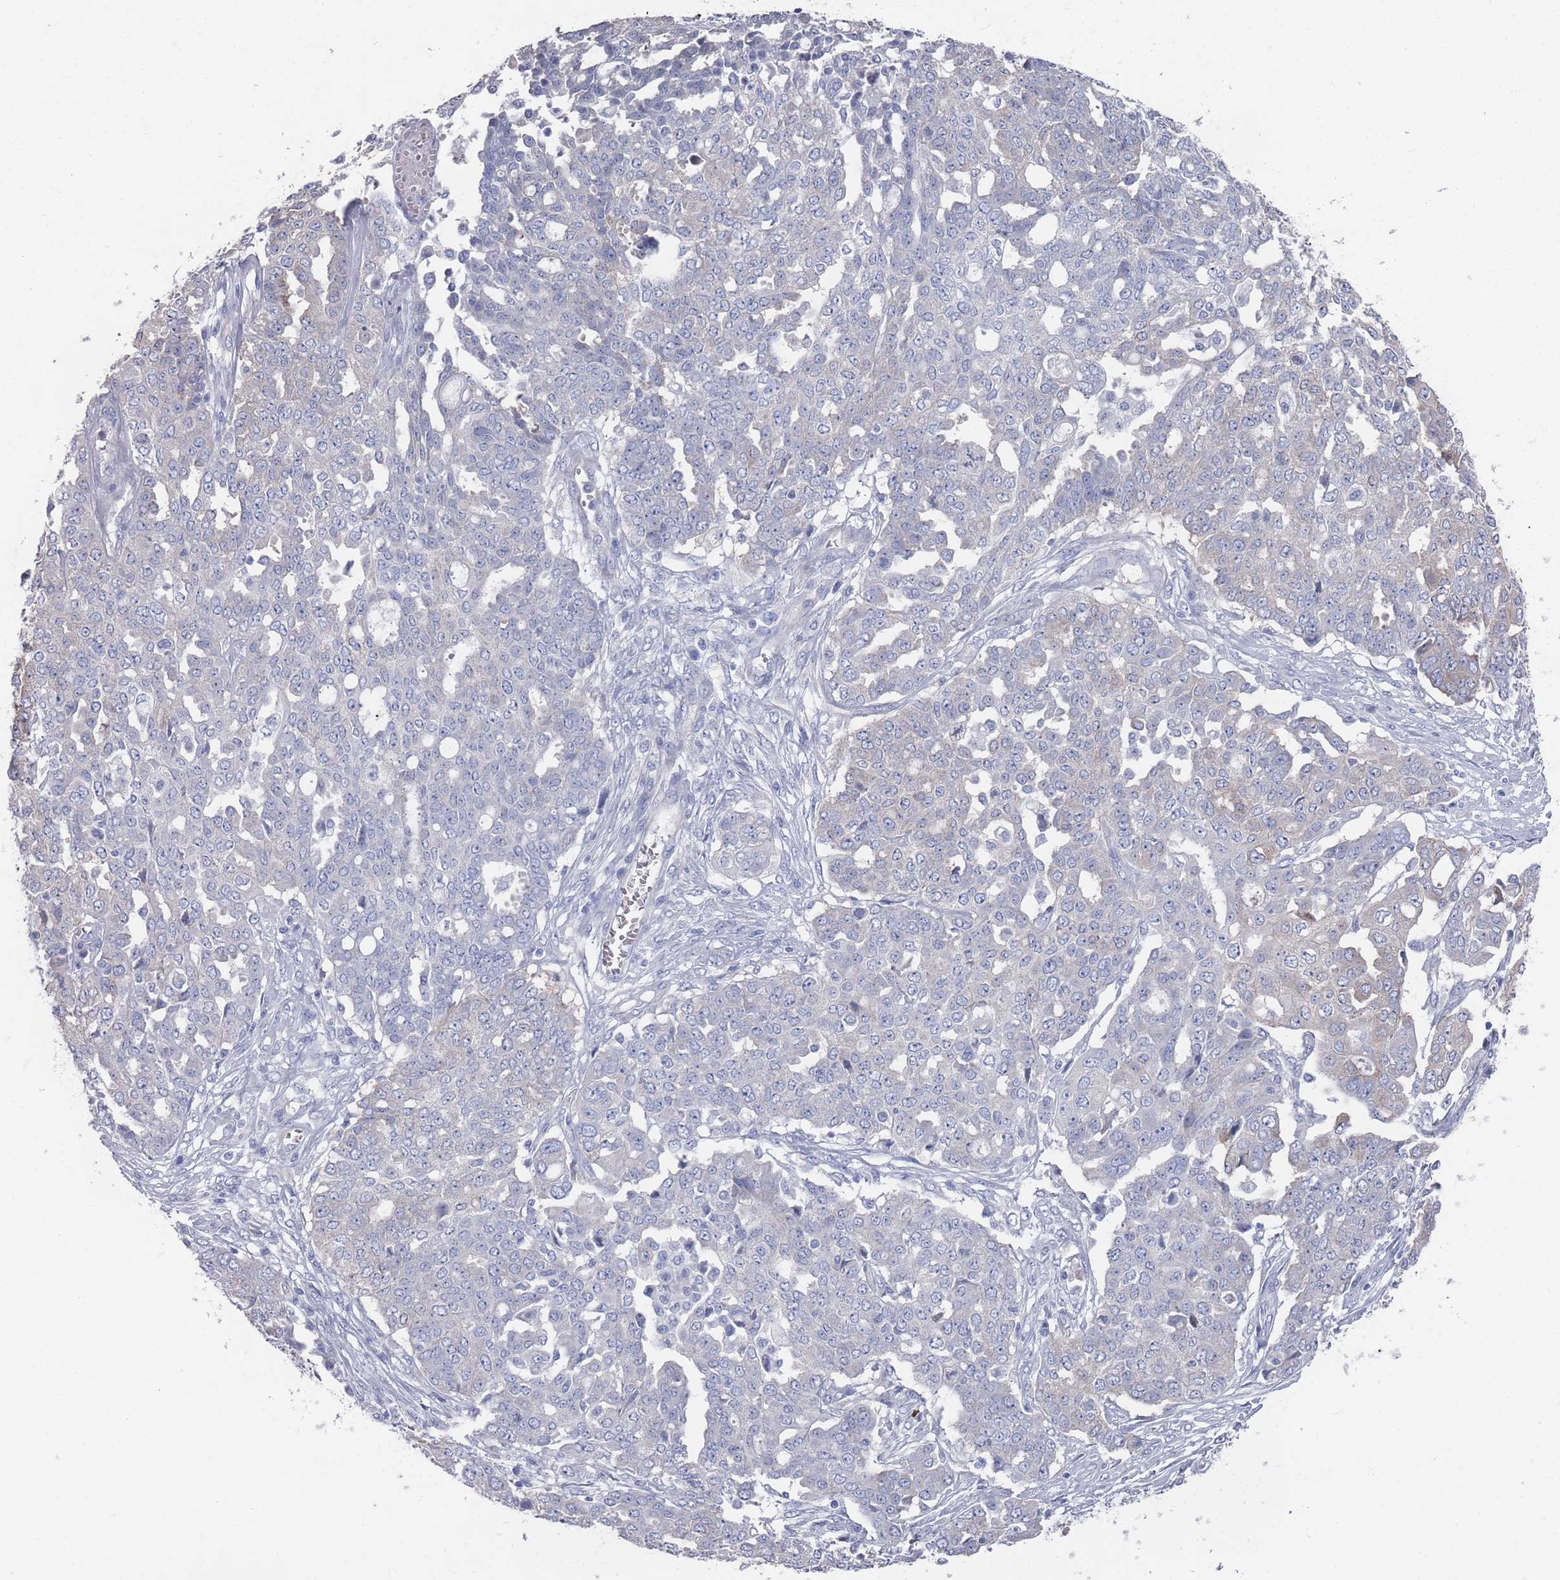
{"staining": {"intensity": "negative", "quantity": "none", "location": "none"}, "tissue": "ovarian cancer", "cell_type": "Tumor cells", "image_type": "cancer", "snomed": [{"axis": "morphology", "description": "Cystadenocarcinoma, serous, NOS"}, {"axis": "topography", "description": "Soft tissue"}, {"axis": "topography", "description": "Ovary"}], "caption": "The histopathology image exhibits no staining of tumor cells in ovarian serous cystadenocarcinoma.", "gene": "TMCO3", "patient": {"sex": "female", "age": 57}}